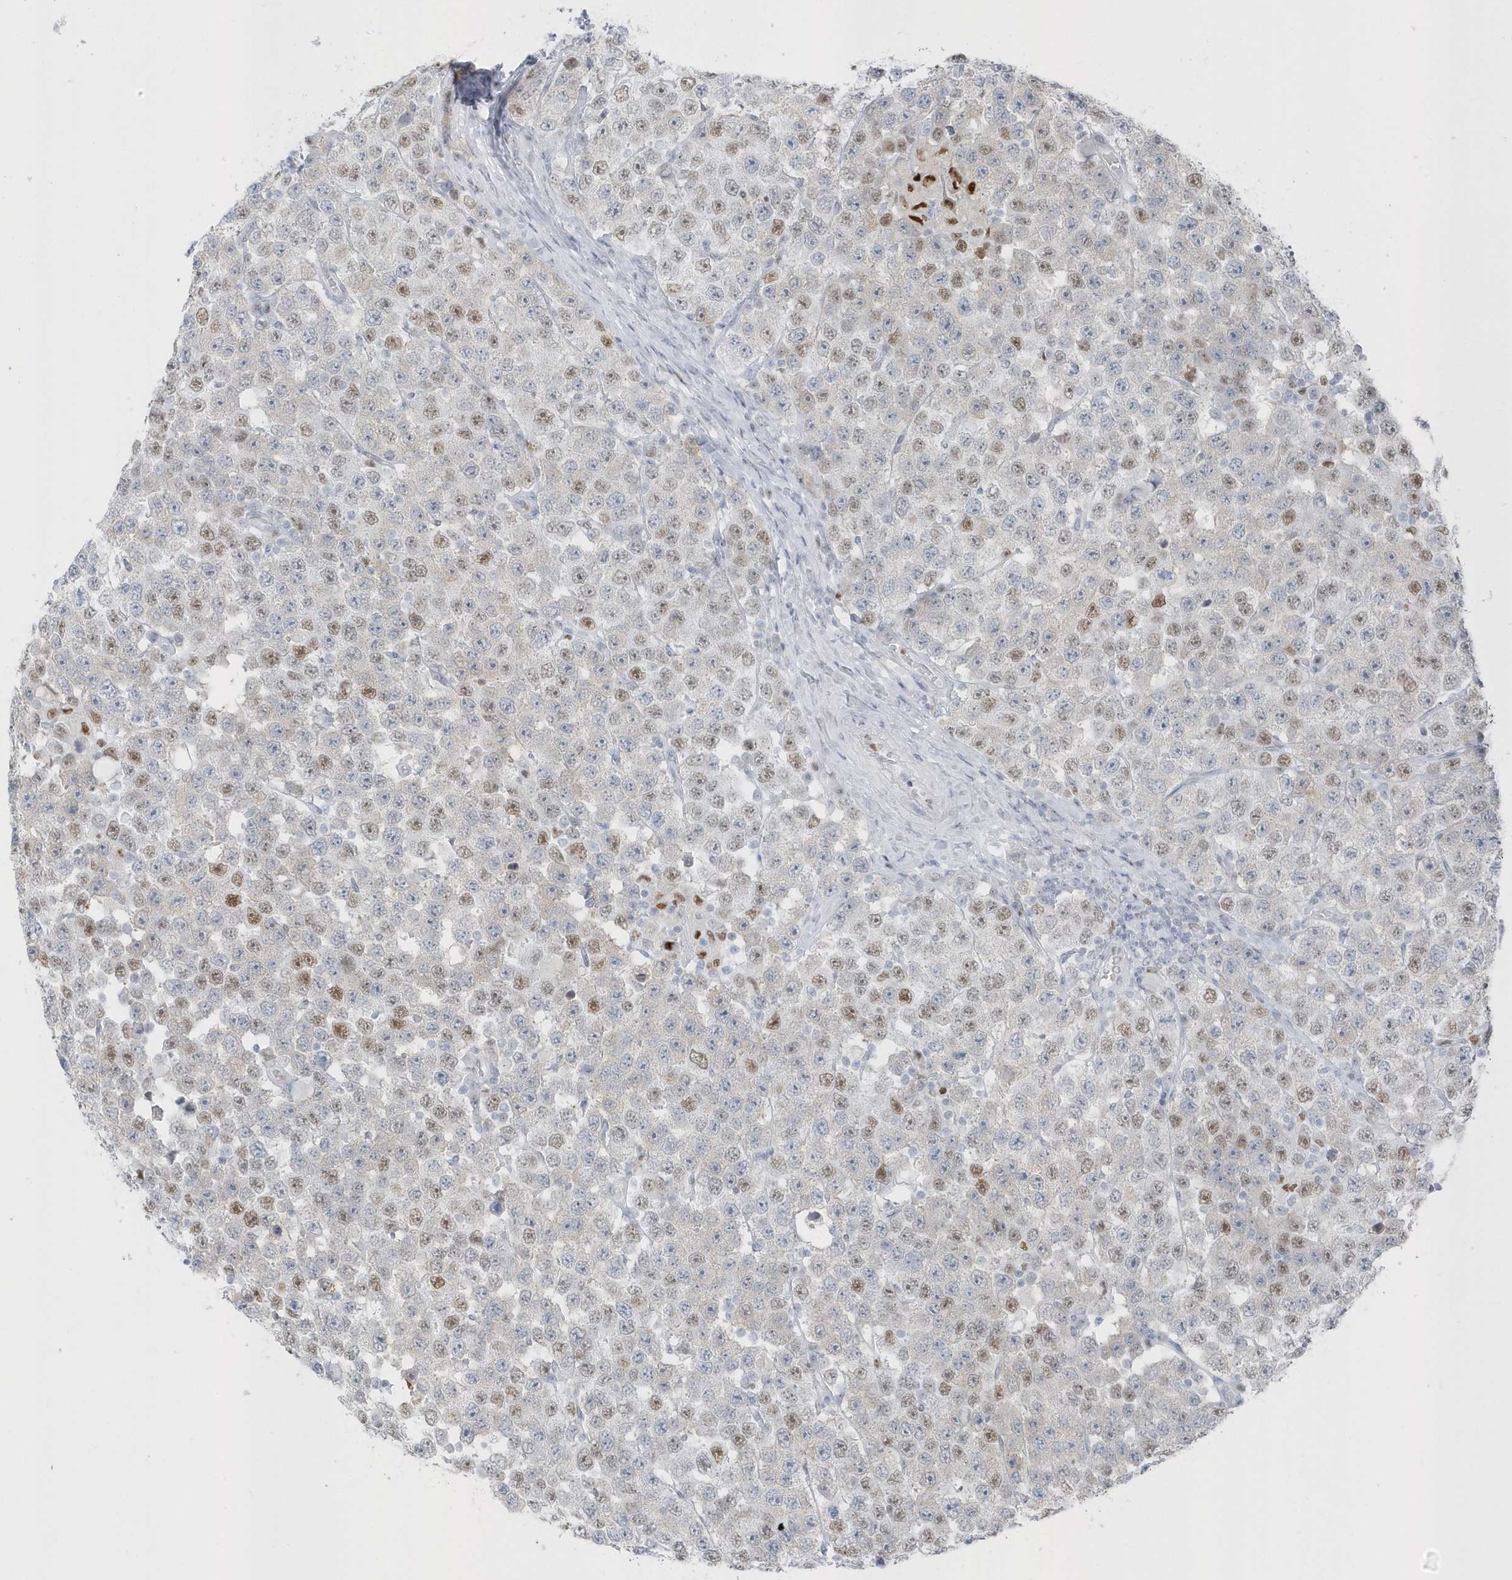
{"staining": {"intensity": "moderate", "quantity": "25%-75%", "location": "nuclear"}, "tissue": "testis cancer", "cell_type": "Tumor cells", "image_type": "cancer", "snomed": [{"axis": "morphology", "description": "Seminoma, NOS"}, {"axis": "topography", "description": "Testis"}], "caption": "DAB immunohistochemical staining of testis cancer (seminoma) shows moderate nuclear protein expression in approximately 25%-75% of tumor cells.", "gene": "SMIM34", "patient": {"sex": "male", "age": 28}}